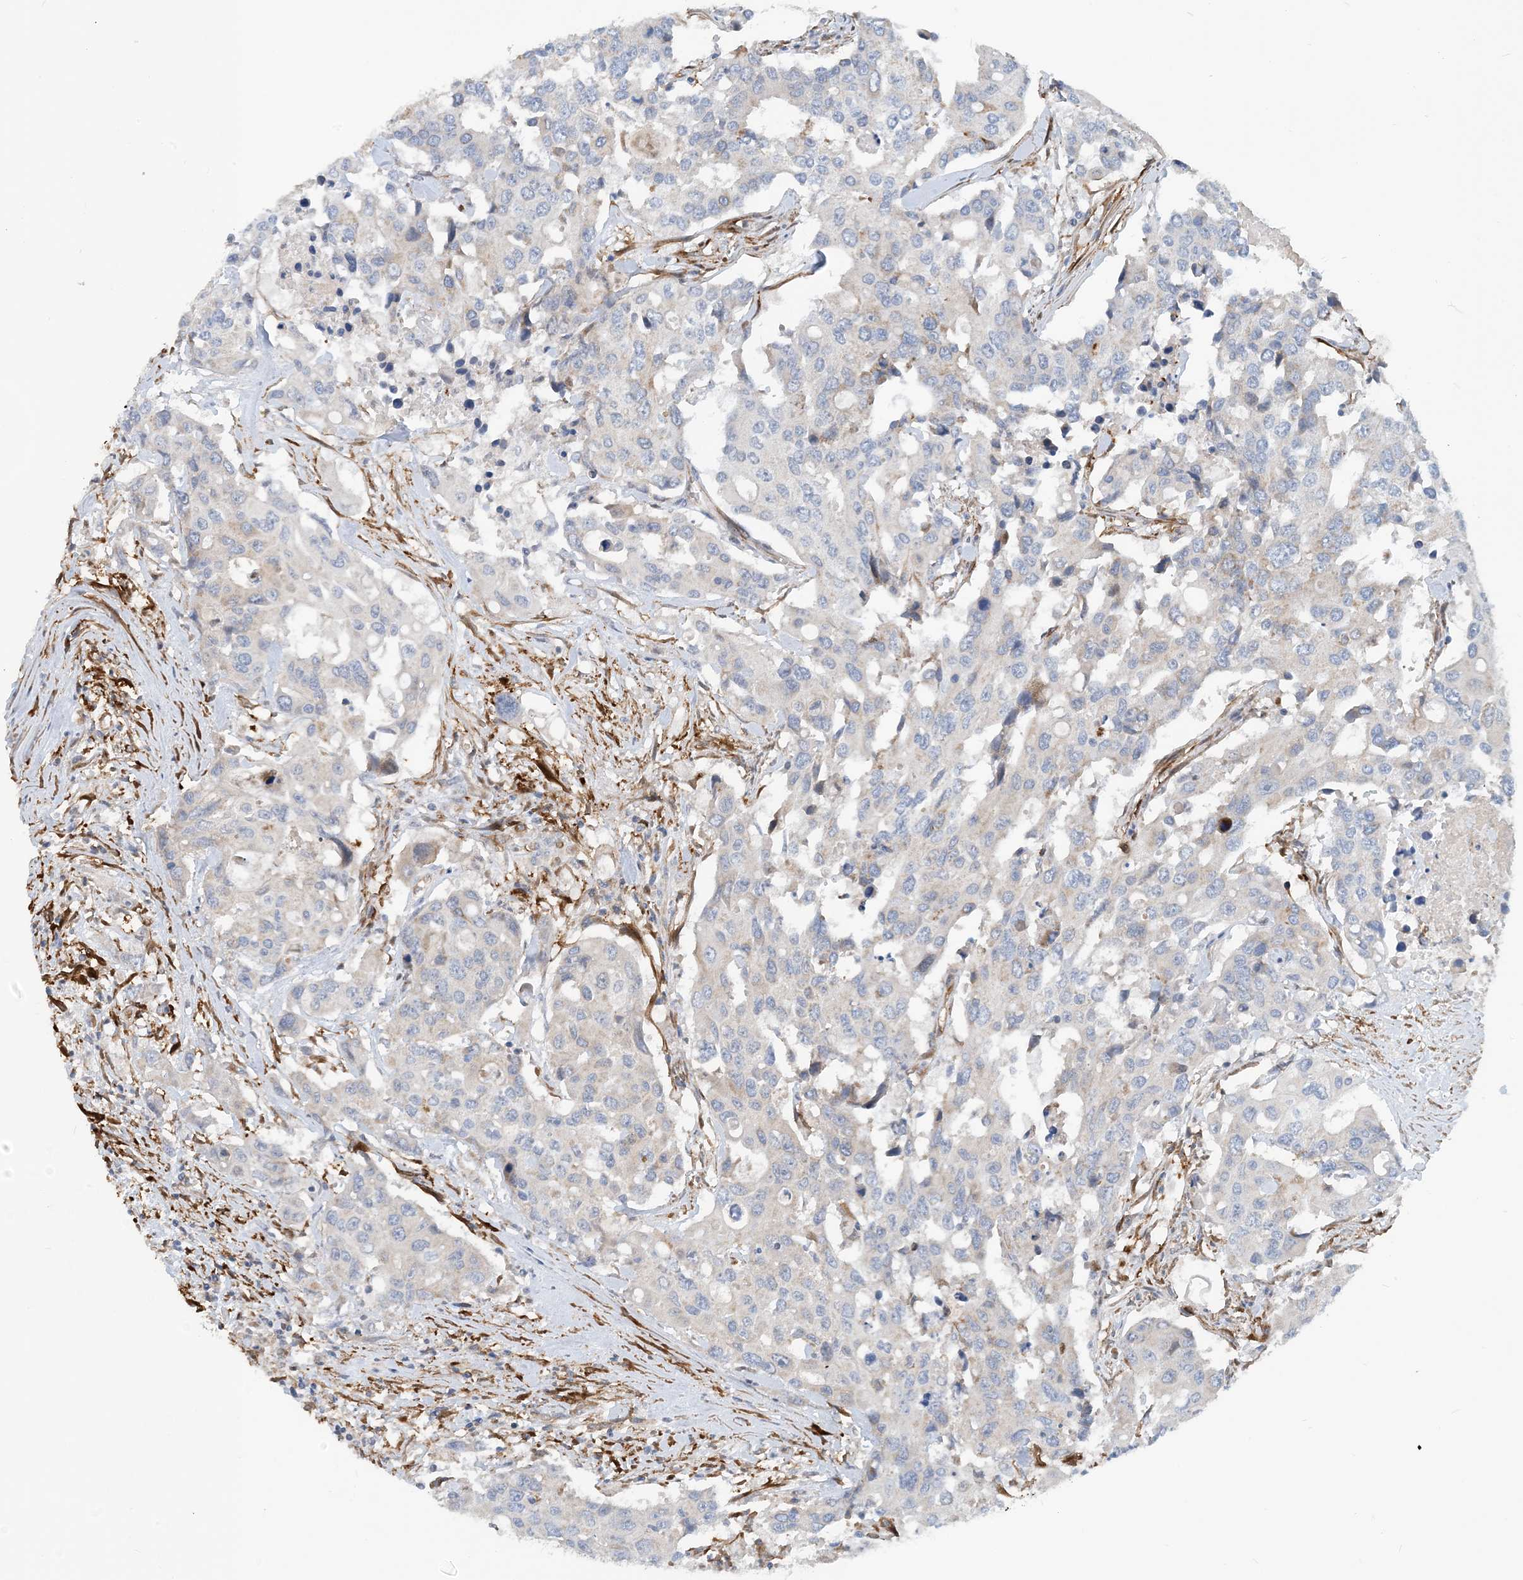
{"staining": {"intensity": "negative", "quantity": "none", "location": "none"}, "tissue": "colorectal cancer", "cell_type": "Tumor cells", "image_type": "cancer", "snomed": [{"axis": "morphology", "description": "Adenocarcinoma, NOS"}, {"axis": "topography", "description": "Colon"}], "caption": "This micrograph is of colorectal cancer (adenocarcinoma) stained with immunohistochemistry (IHC) to label a protein in brown with the nuclei are counter-stained blue. There is no expression in tumor cells.", "gene": "EIF2A", "patient": {"sex": "male", "age": 77}}